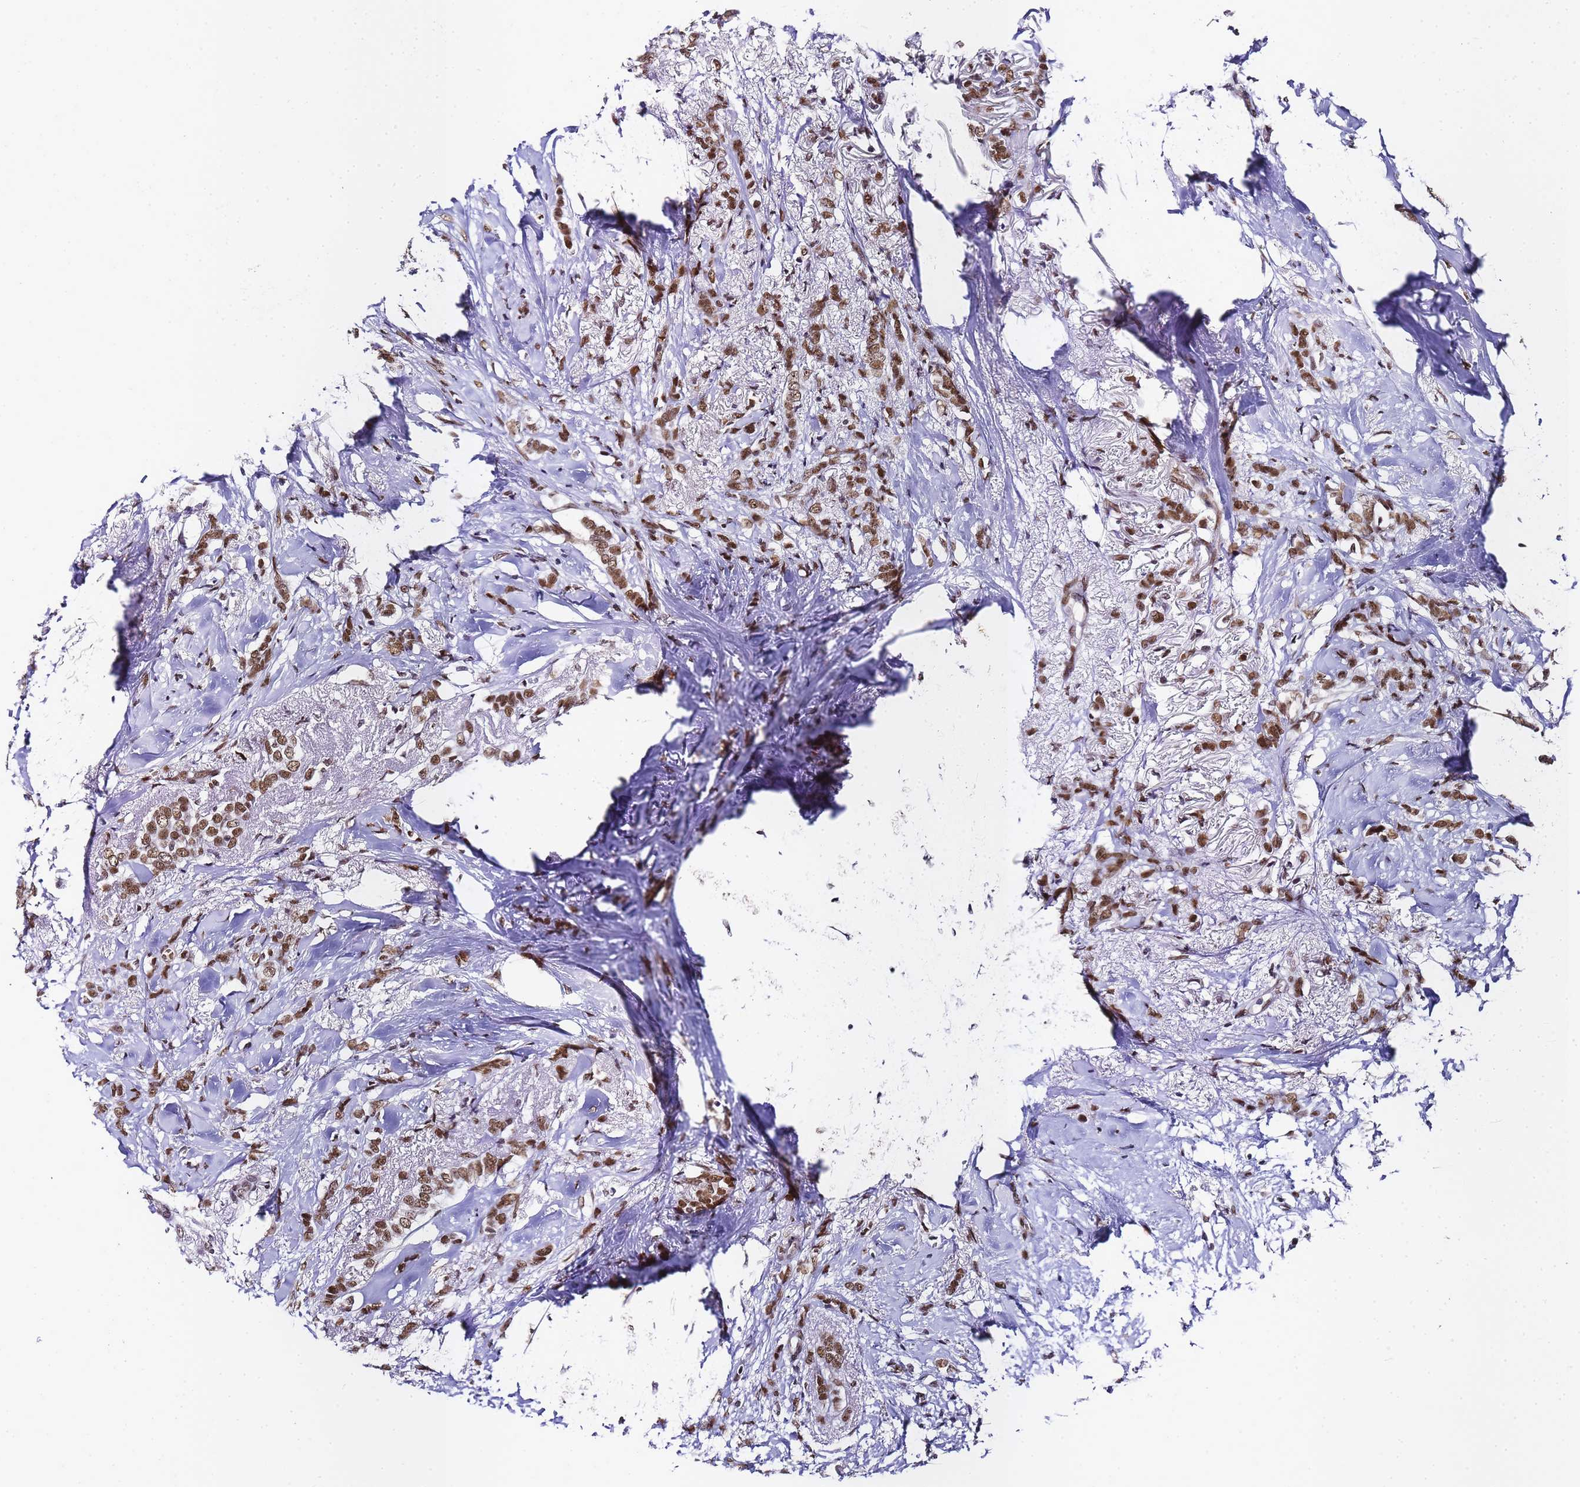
{"staining": {"intensity": "moderate", "quantity": ">75%", "location": "nuclear"}, "tissue": "breast cancer", "cell_type": "Tumor cells", "image_type": "cancer", "snomed": [{"axis": "morphology", "description": "Duct carcinoma"}, {"axis": "topography", "description": "Breast"}], "caption": "An image showing moderate nuclear positivity in about >75% of tumor cells in breast cancer (invasive ductal carcinoma), as visualized by brown immunohistochemical staining.", "gene": "POLR1A", "patient": {"sex": "female", "age": 72}}